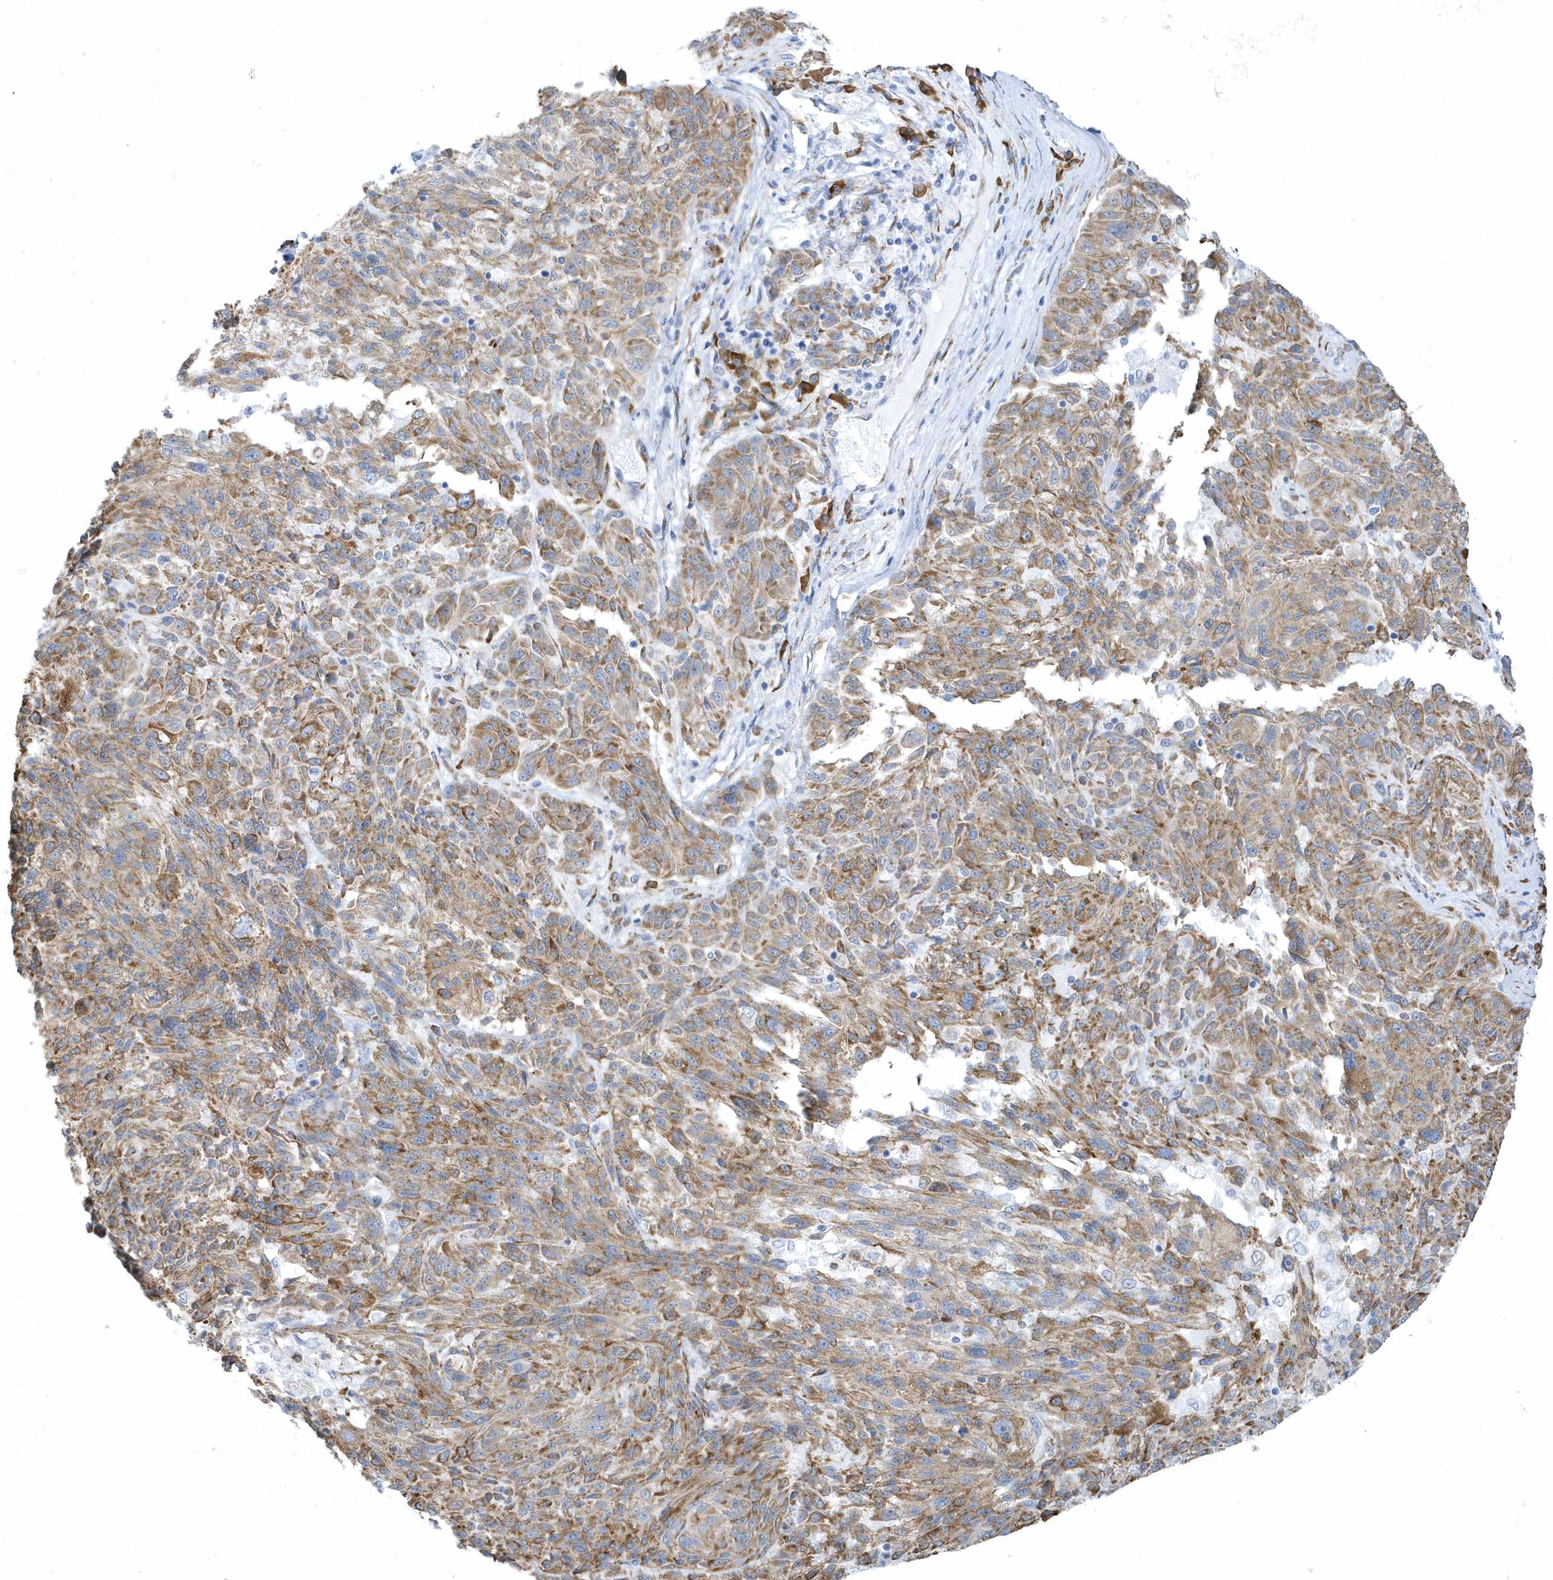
{"staining": {"intensity": "moderate", "quantity": ">75%", "location": "cytoplasmic/membranous"}, "tissue": "melanoma", "cell_type": "Tumor cells", "image_type": "cancer", "snomed": [{"axis": "morphology", "description": "Malignant melanoma, NOS"}, {"axis": "topography", "description": "Skin"}], "caption": "Immunohistochemical staining of melanoma shows medium levels of moderate cytoplasmic/membranous protein staining in about >75% of tumor cells.", "gene": "DCAF1", "patient": {"sex": "male", "age": 53}}